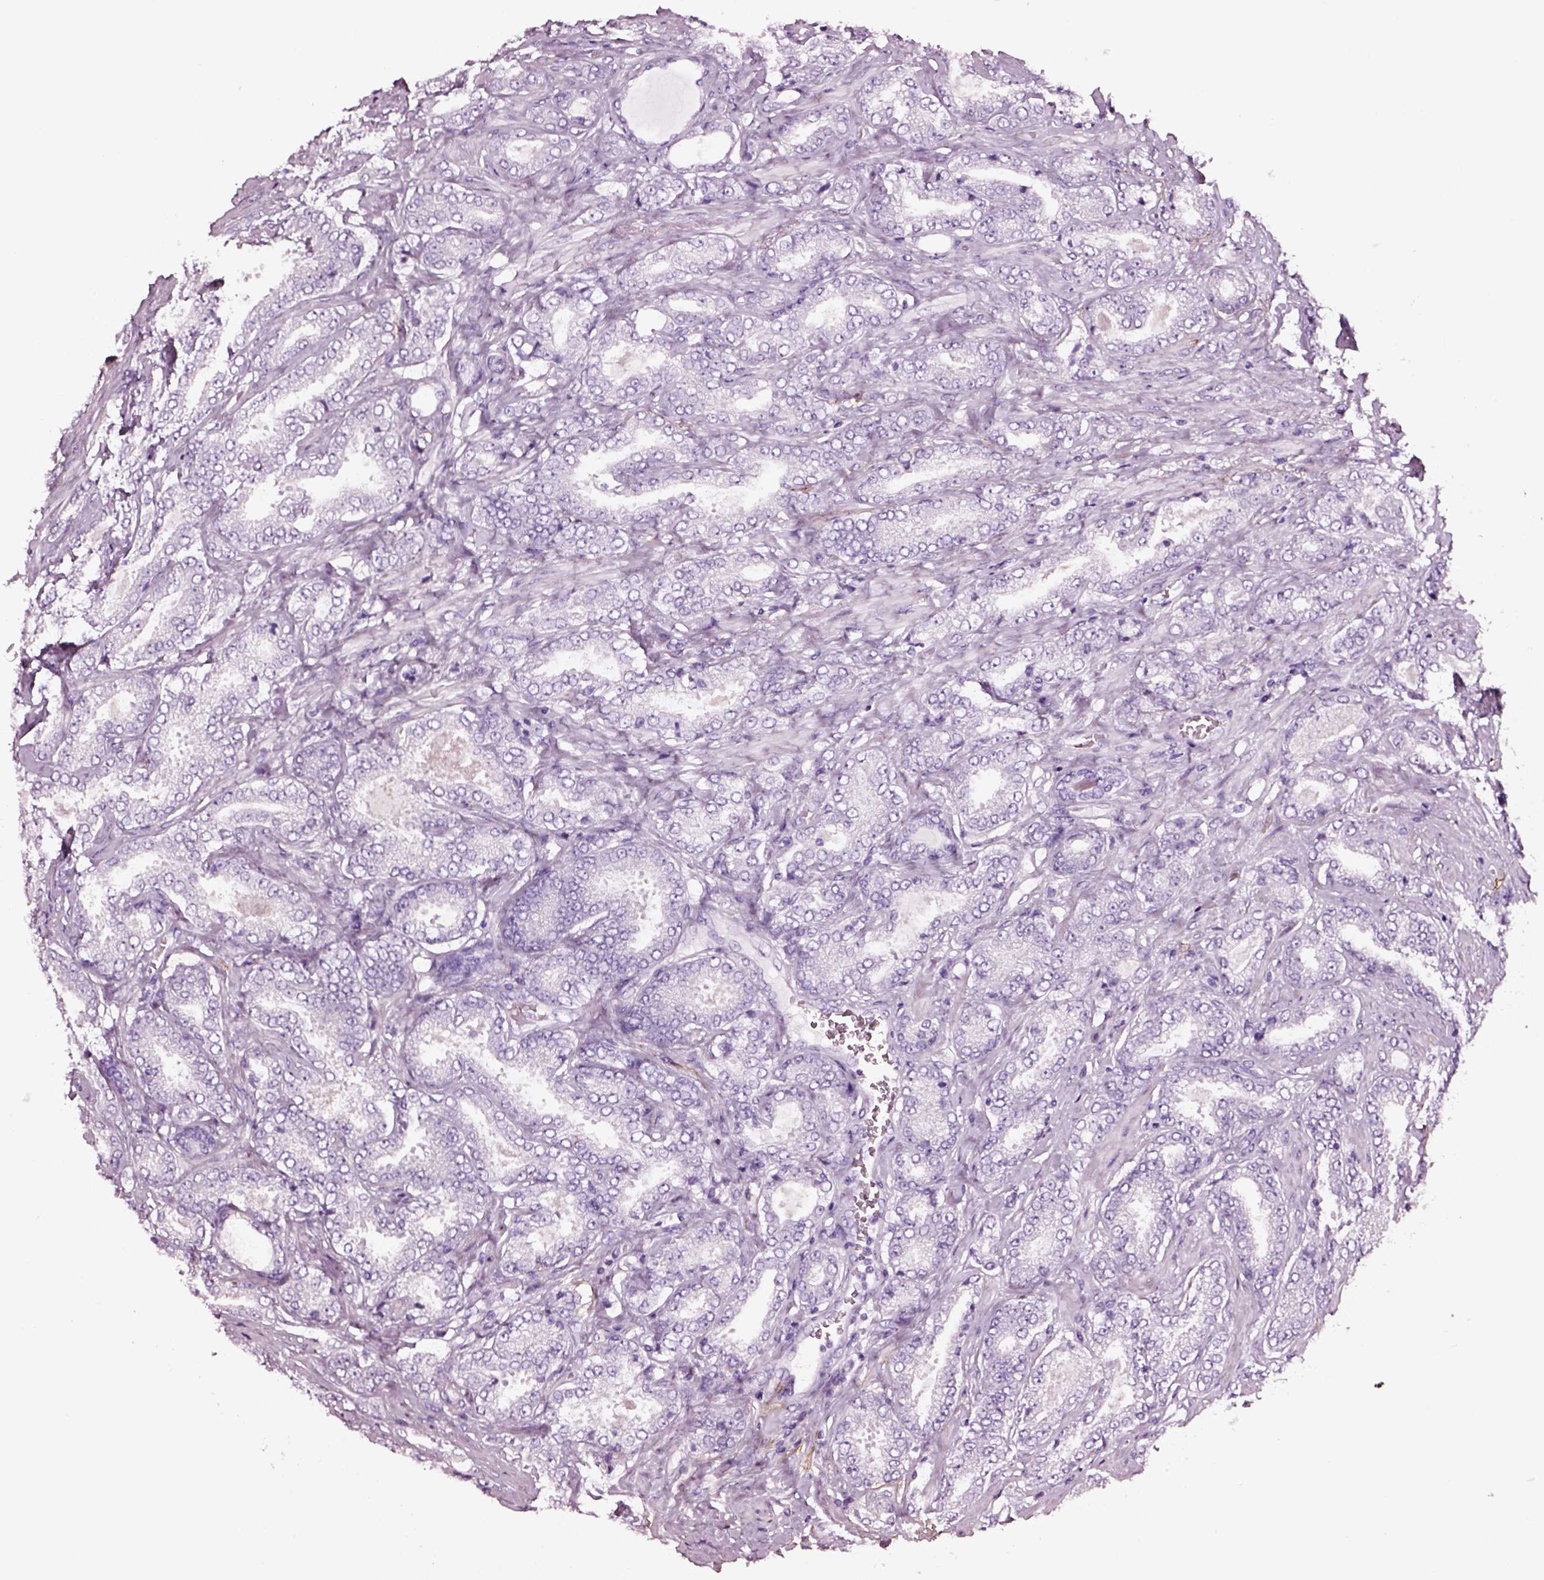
{"staining": {"intensity": "negative", "quantity": "none", "location": "none"}, "tissue": "prostate cancer", "cell_type": "Tumor cells", "image_type": "cancer", "snomed": [{"axis": "morphology", "description": "Adenocarcinoma, NOS"}, {"axis": "topography", "description": "Prostate"}], "caption": "High magnification brightfield microscopy of prostate cancer (adenocarcinoma) stained with DAB (3,3'-diaminobenzidine) (brown) and counterstained with hematoxylin (blue): tumor cells show no significant staining. (DAB immunohistochemistry with hematoxylin counter stain).", "gene": "DPEP1", "patient": {"sex": "male", "age": 64}}